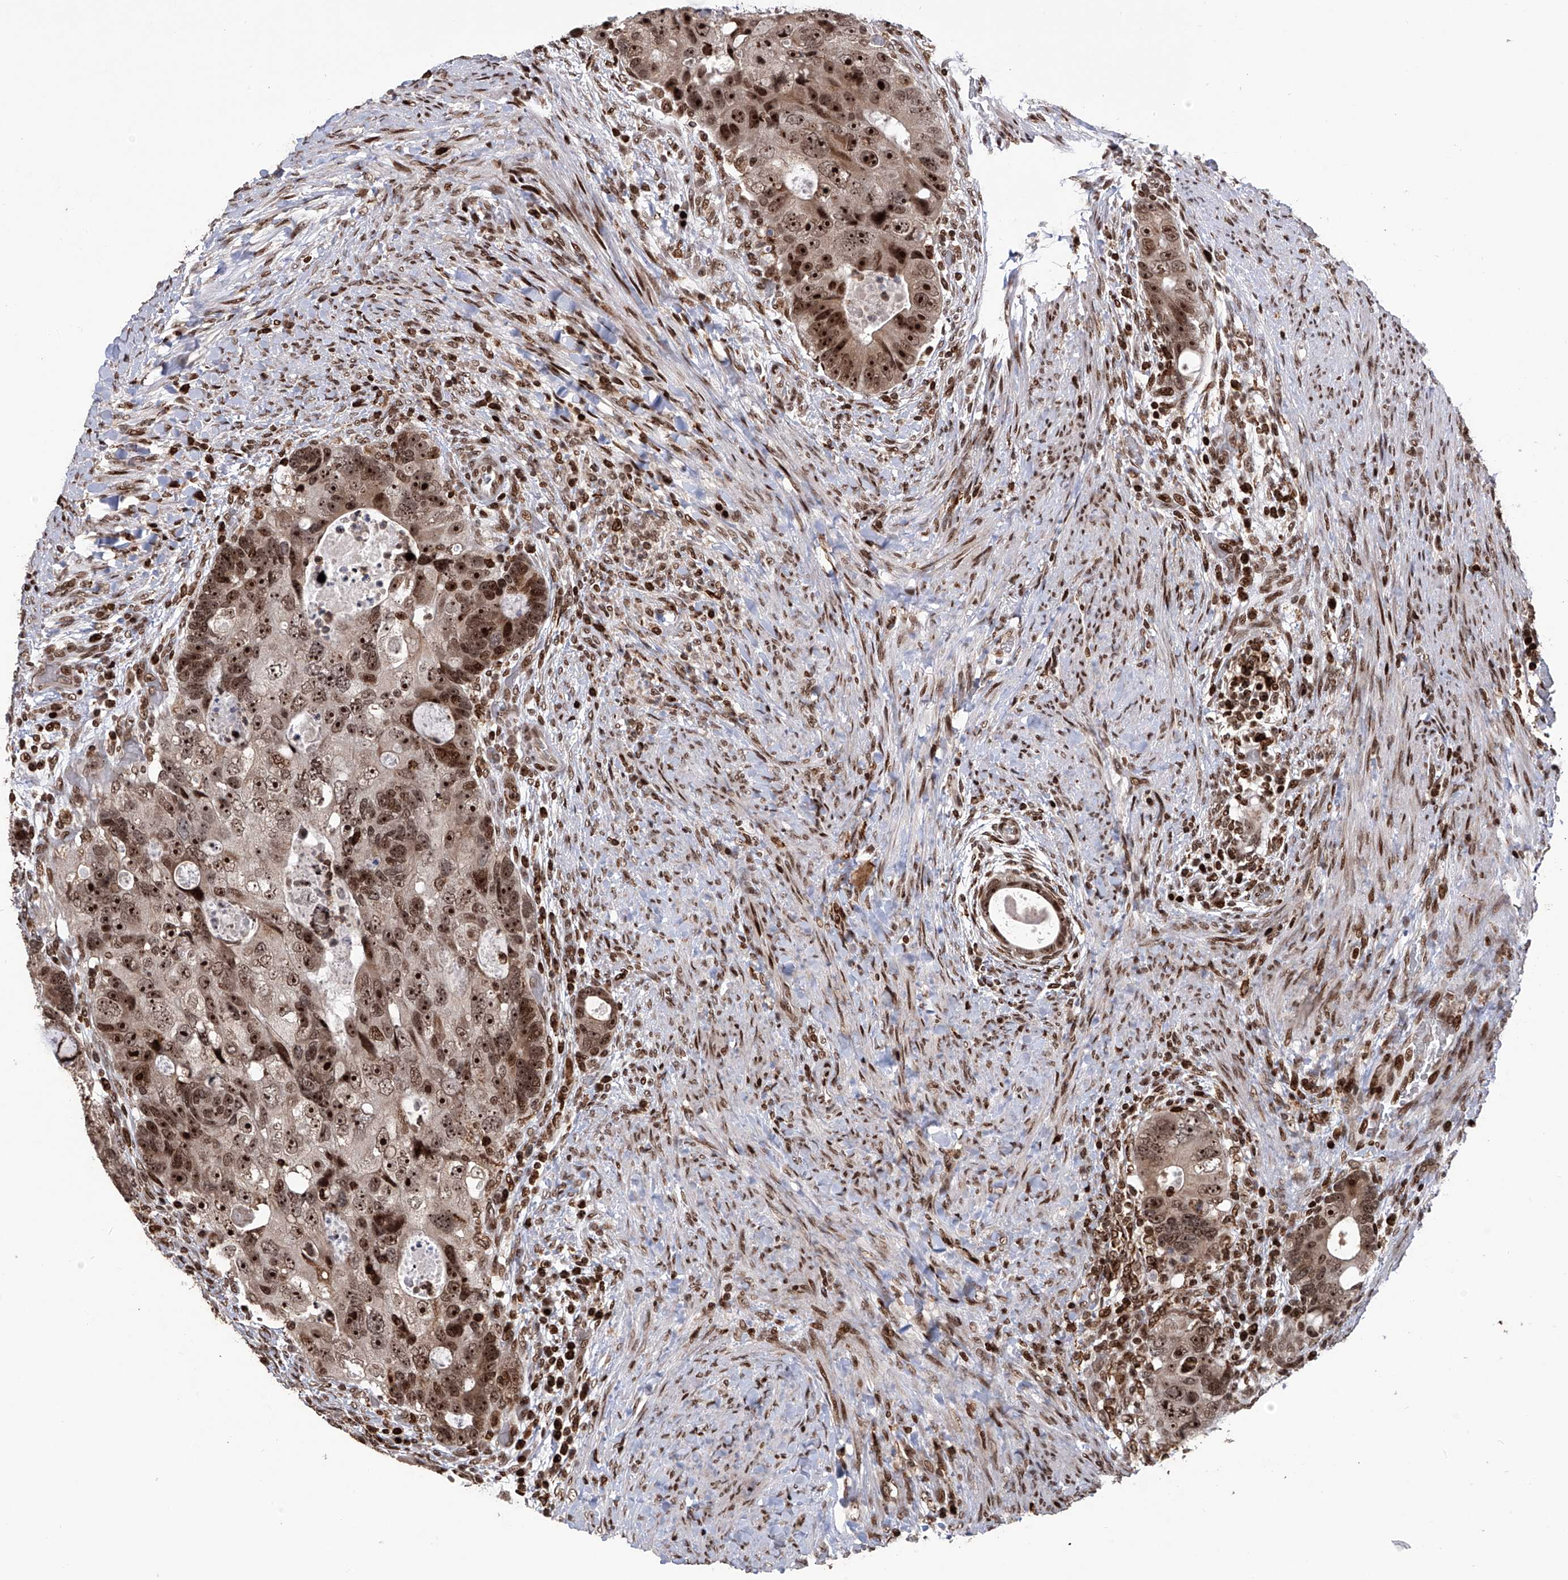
{"staining": {"intensity": "strong", "quantity": ">75%", "location": "nuclear"}, "tissue": "colorectal cancer", "cell_type": "Tumor cells", "image_type": "cancer", "snomed": [{"axis": "morphology", "description": "Adenocarcinoma, NOS"}, {"axis": "topography", "description": "Rectum"}], "caption": "An immunohistochemistry (IHC) photomicrograph of tumor tissue is shown. Protein staining in brown highlights strong nuclear positivity in colorectal cancer (adenocarcinoma) within tumor cells.", "gene": "PAK1IP1", "patient": {"sex": "male", "age": 59}}